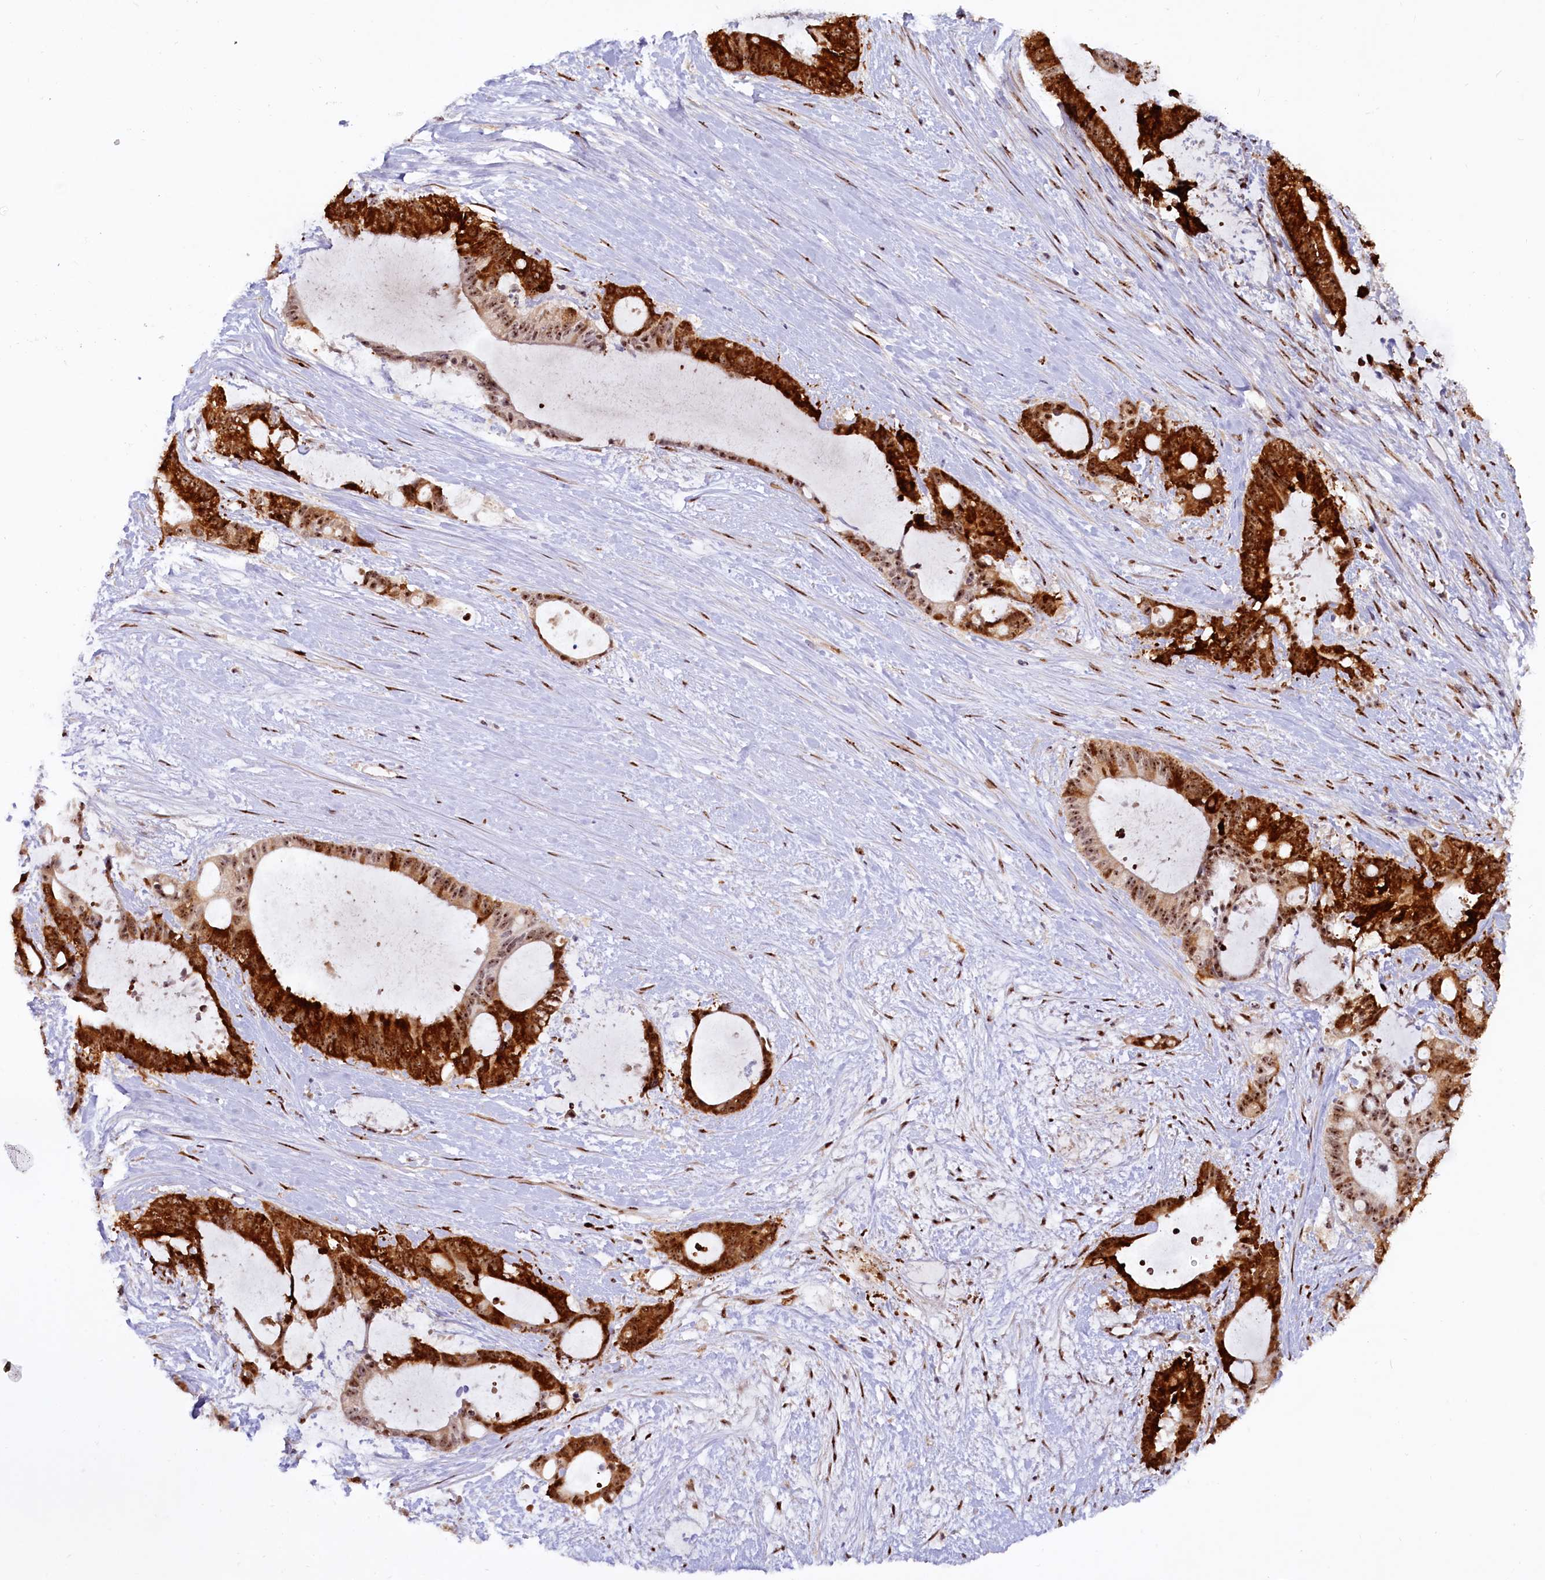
{"staining": {"intensity": "strong", "quantity": ">75%", "location": "cytoplasmic/membranous,nuclear"}, "tissue": "liver cancer", "cell_type": "Tumor cells", "image_type": "cancer", "snomed": [{"axis": "morphology", "description": "Normal tissue, NOS"}, {"axis": "morphology", "description": "Cholangiocarcinoma"}, {"axis": "topography", "description": "Liver"}, {"axis": "topography", "description": "Peripheral nerve tissue"}], "caption": "Strong cytoplasmic/membranous and nuclear expression is appreciated in approximately >75% of tumor cells in cholangiocarcinoma (liver).", "gene": "TCOF1", "patient": {"sex": "female", "age": 73}}